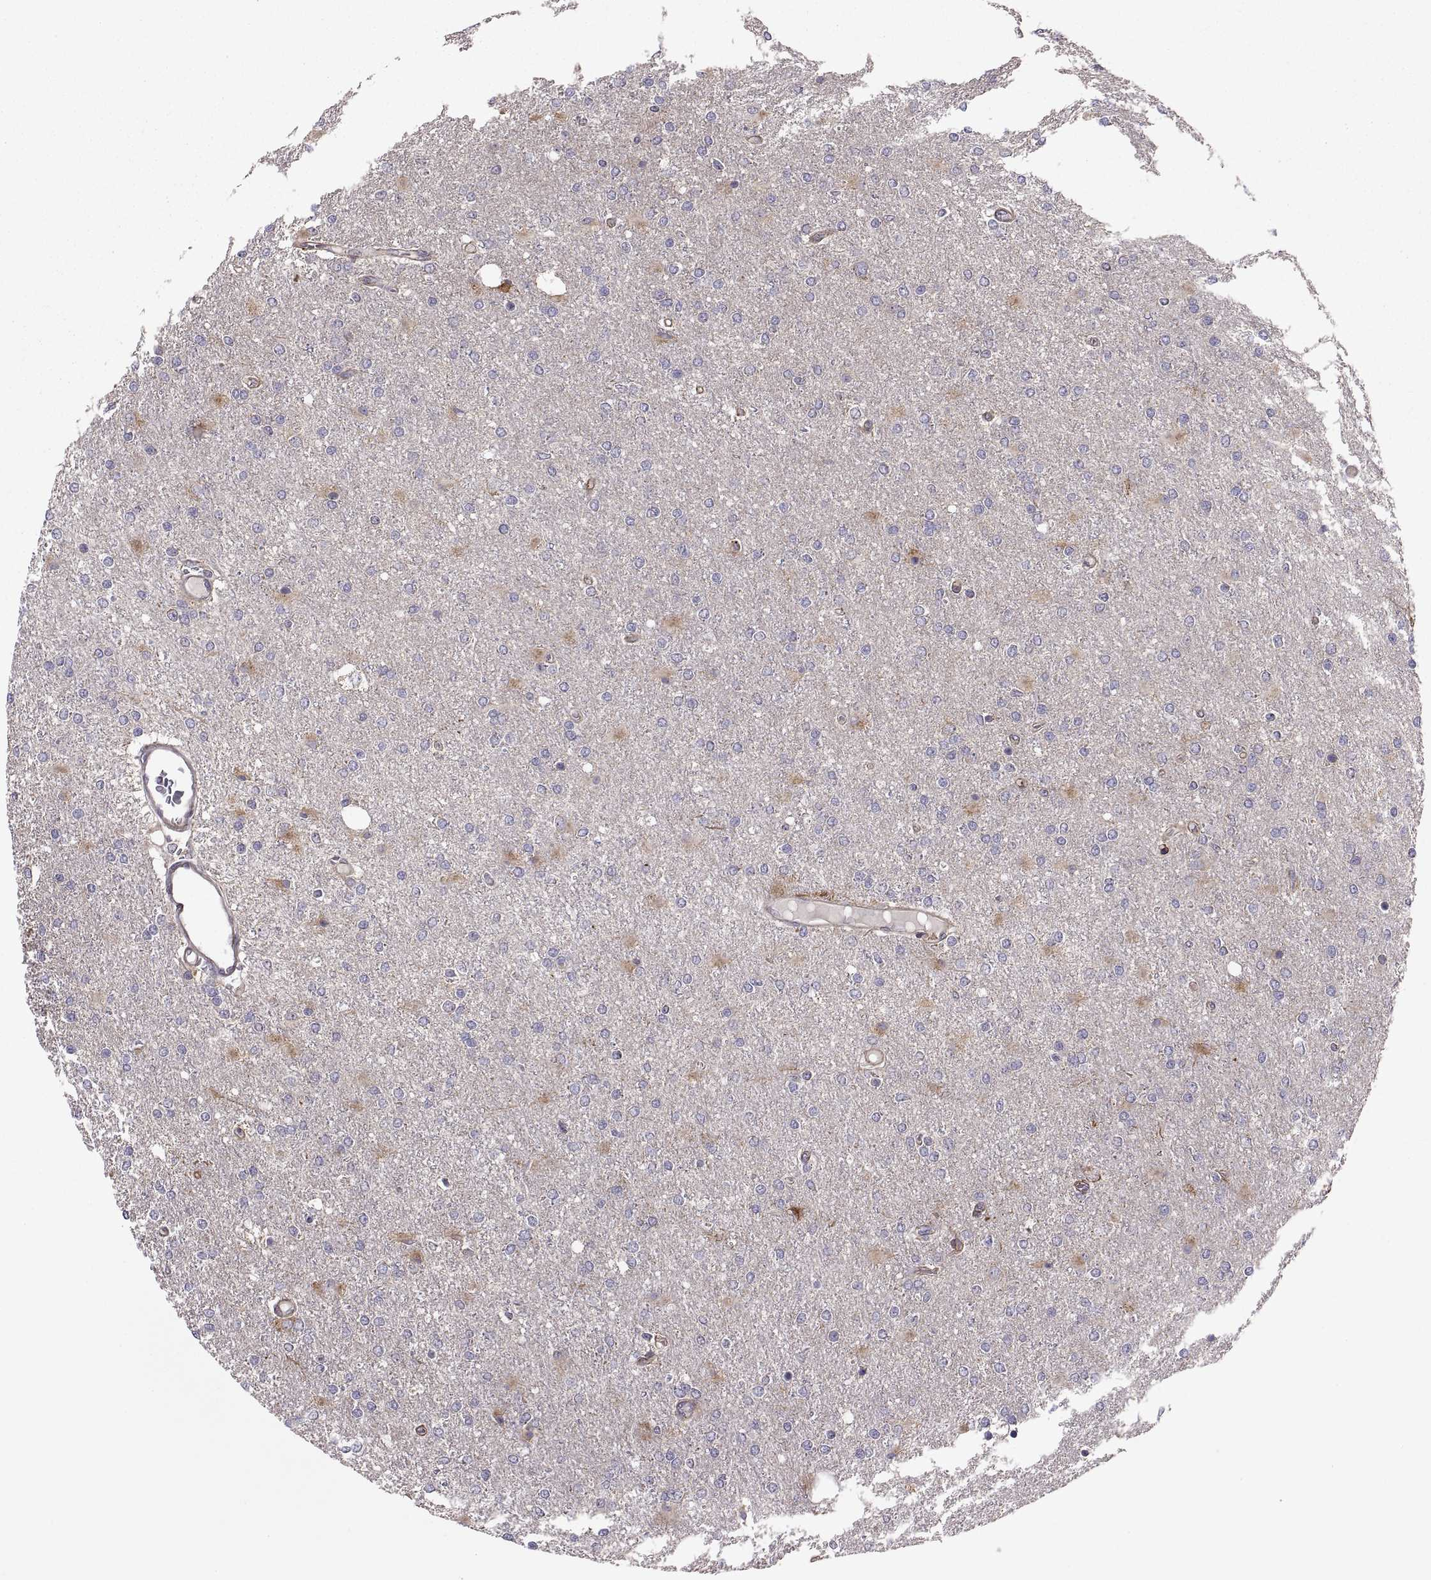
{"staining": {"intensity": "negative", "quantity": "none", "location": "none"}, "tissue": "glioma", "cell_type": "Tumor cells", "image_type": "cancer", "snomed": [{"axis": "morphology", "description": "Glioma, malignant, High grade"}, {"axis": "topography", "description": "Cerebral cortex"}], "caption": "Histopathology image shows no protein positivity in tumor cells of glioma tissue. (DAB immunohistochemistry (IHC) with hematoxylin counter stain).", "gene": "TESC", "patient": {"sex": "male", "age": 70}}